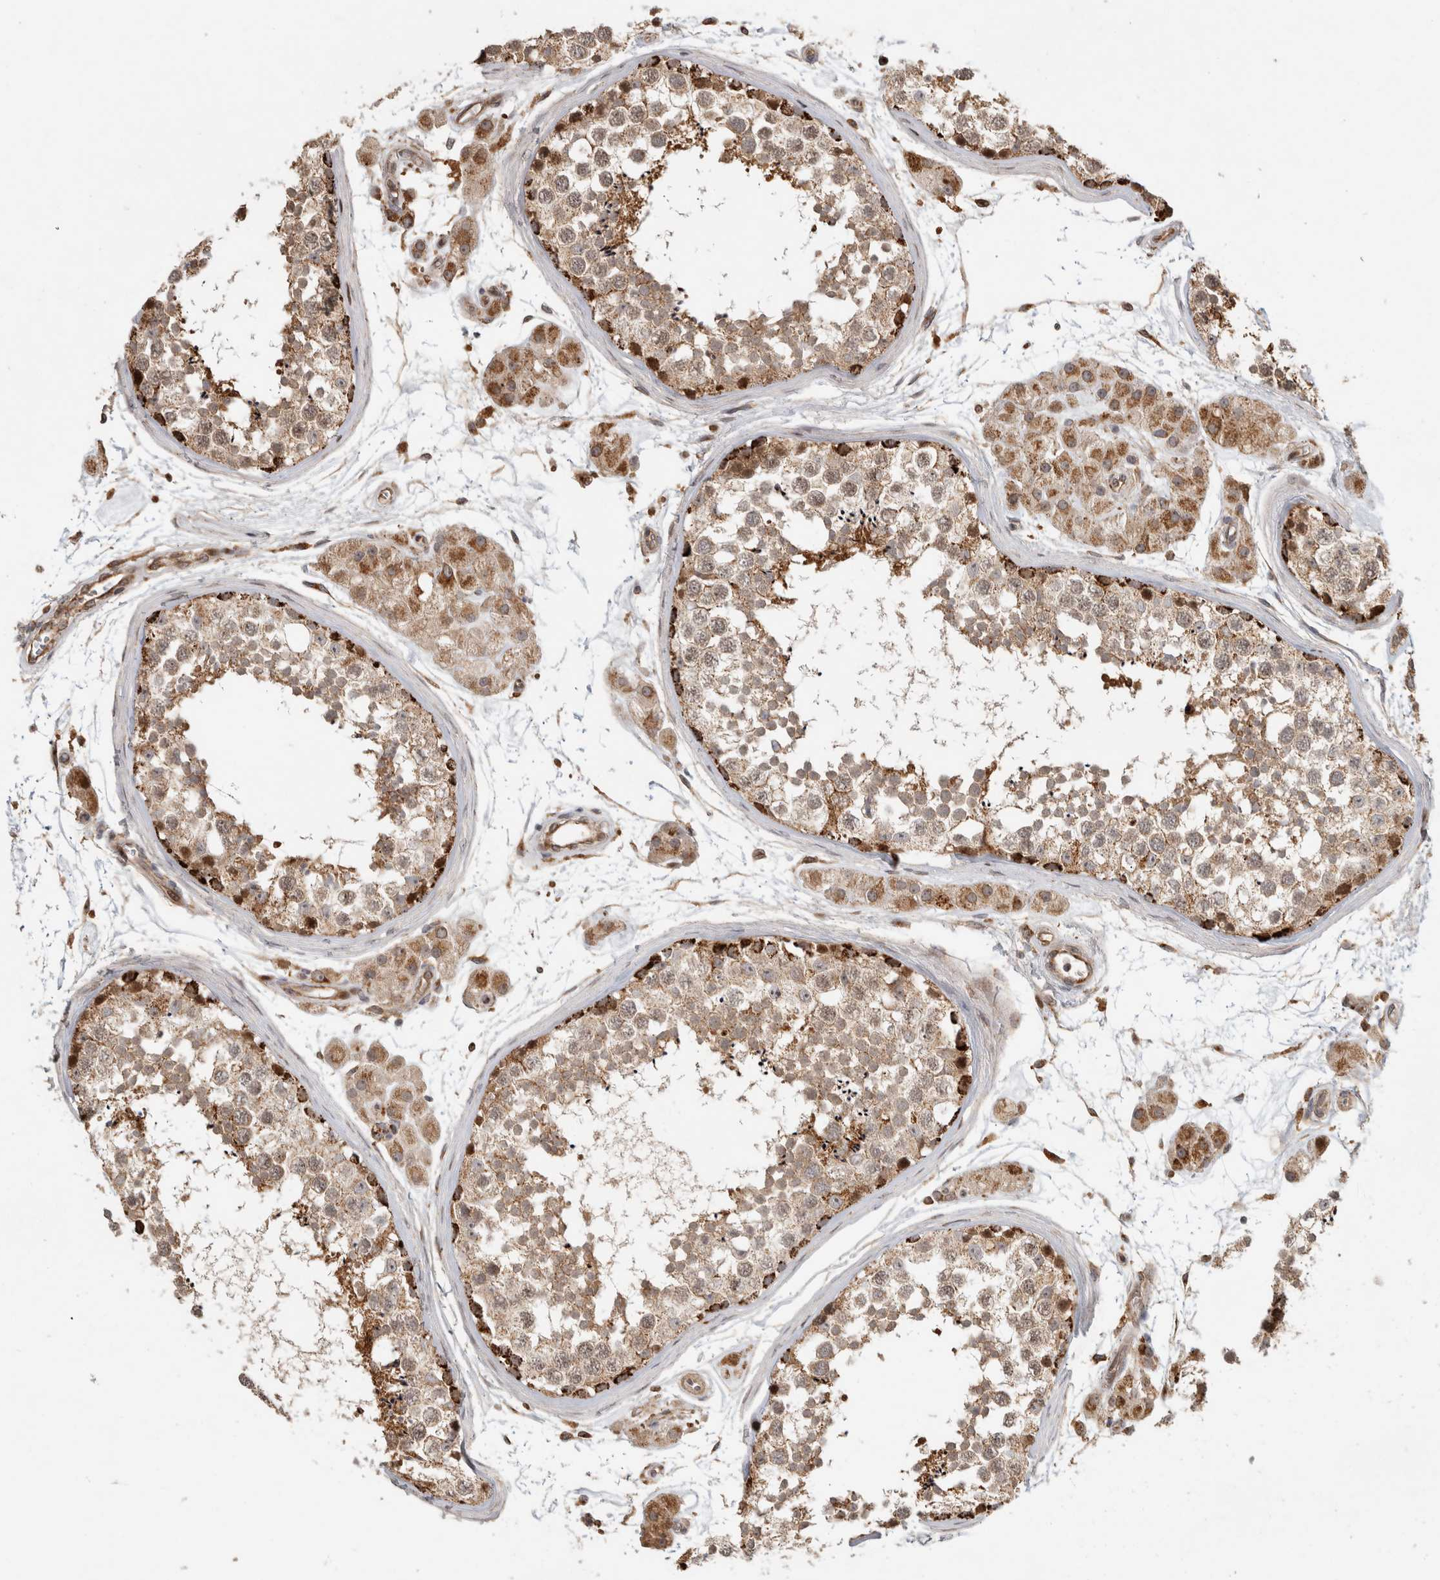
{"staining": {"intensity": "moderate", "quantity": ">75%", "location": "cytoplasmic/membranous,nuclear"}, "tissue": "testis", "cell_type": "Cells in seminiferous ducts", "image_type": "normal", "snomed": [{"axis": "morphology", "description": "Normal tissue, NOS"}, {"axis": "topography", "description": "Testis"}], "caption": "This photomicrograph shows IHC staining of unremarkable human testis, with medium moderate cytoplasmic/membranous,nuclear expression in approximately >75% of cells in seminiferous ducts.", "gene": "INSRR", "patient": {"sex": "male", "age": 56}}